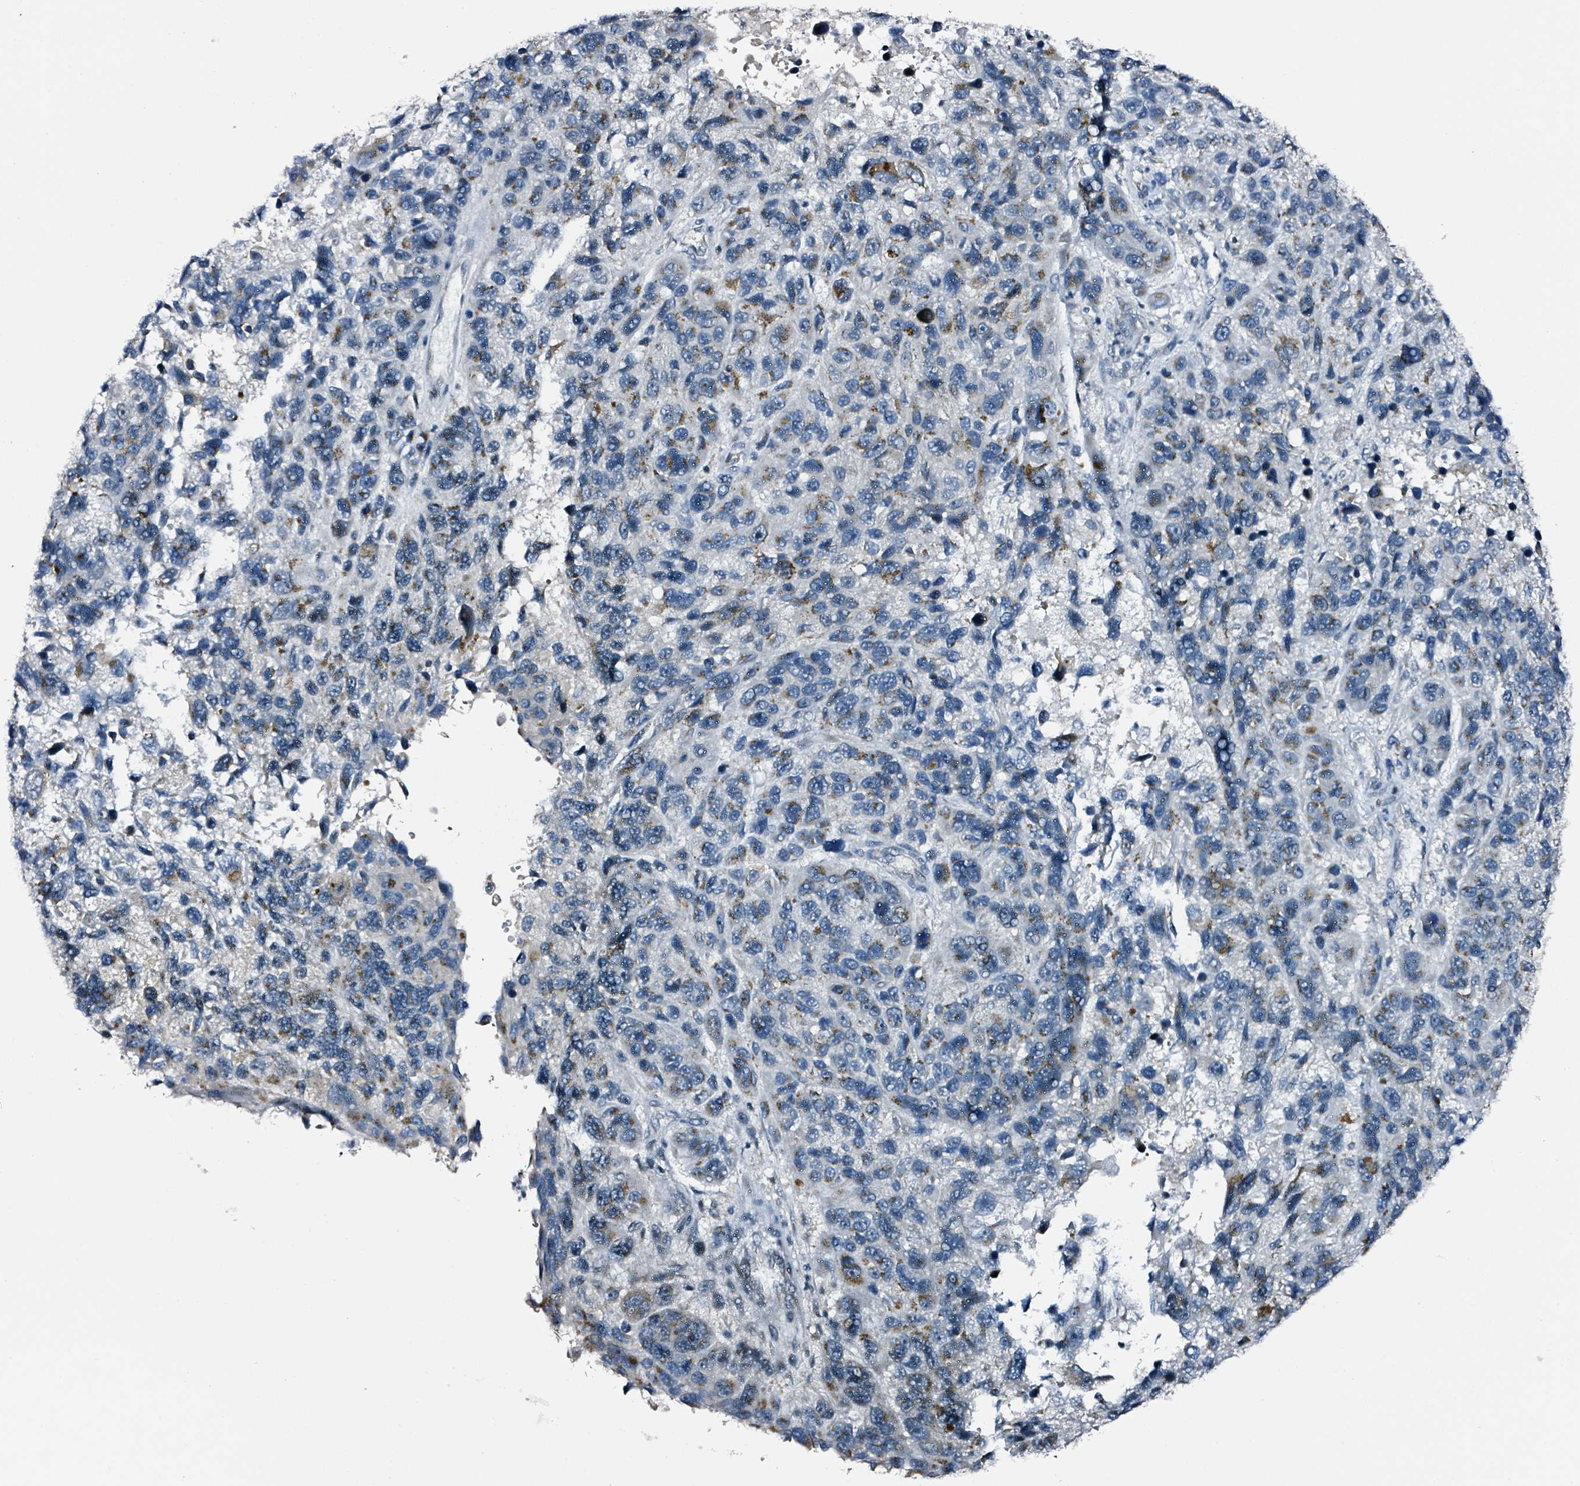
{"staining": {"intensity": "strong", "quantity": "<25%", "location": "cytoplasmic/membranous"}, "tissue": "melanoma", "cell_type": "Tumor cells", "image_type": "cancer", "snomed": [{"axis": "morphology", "description": "Malignant melanoma, NOS"}, {"axis": "topography", "description": "Skin"}], "caption": "Tumor cells exhibit medium levels of strong cytoplasmic/membranous expression in about <25% of cells in human melanoma.", "gene": "B3GAT3", "patient": {"sex": "male", "age": 53}}